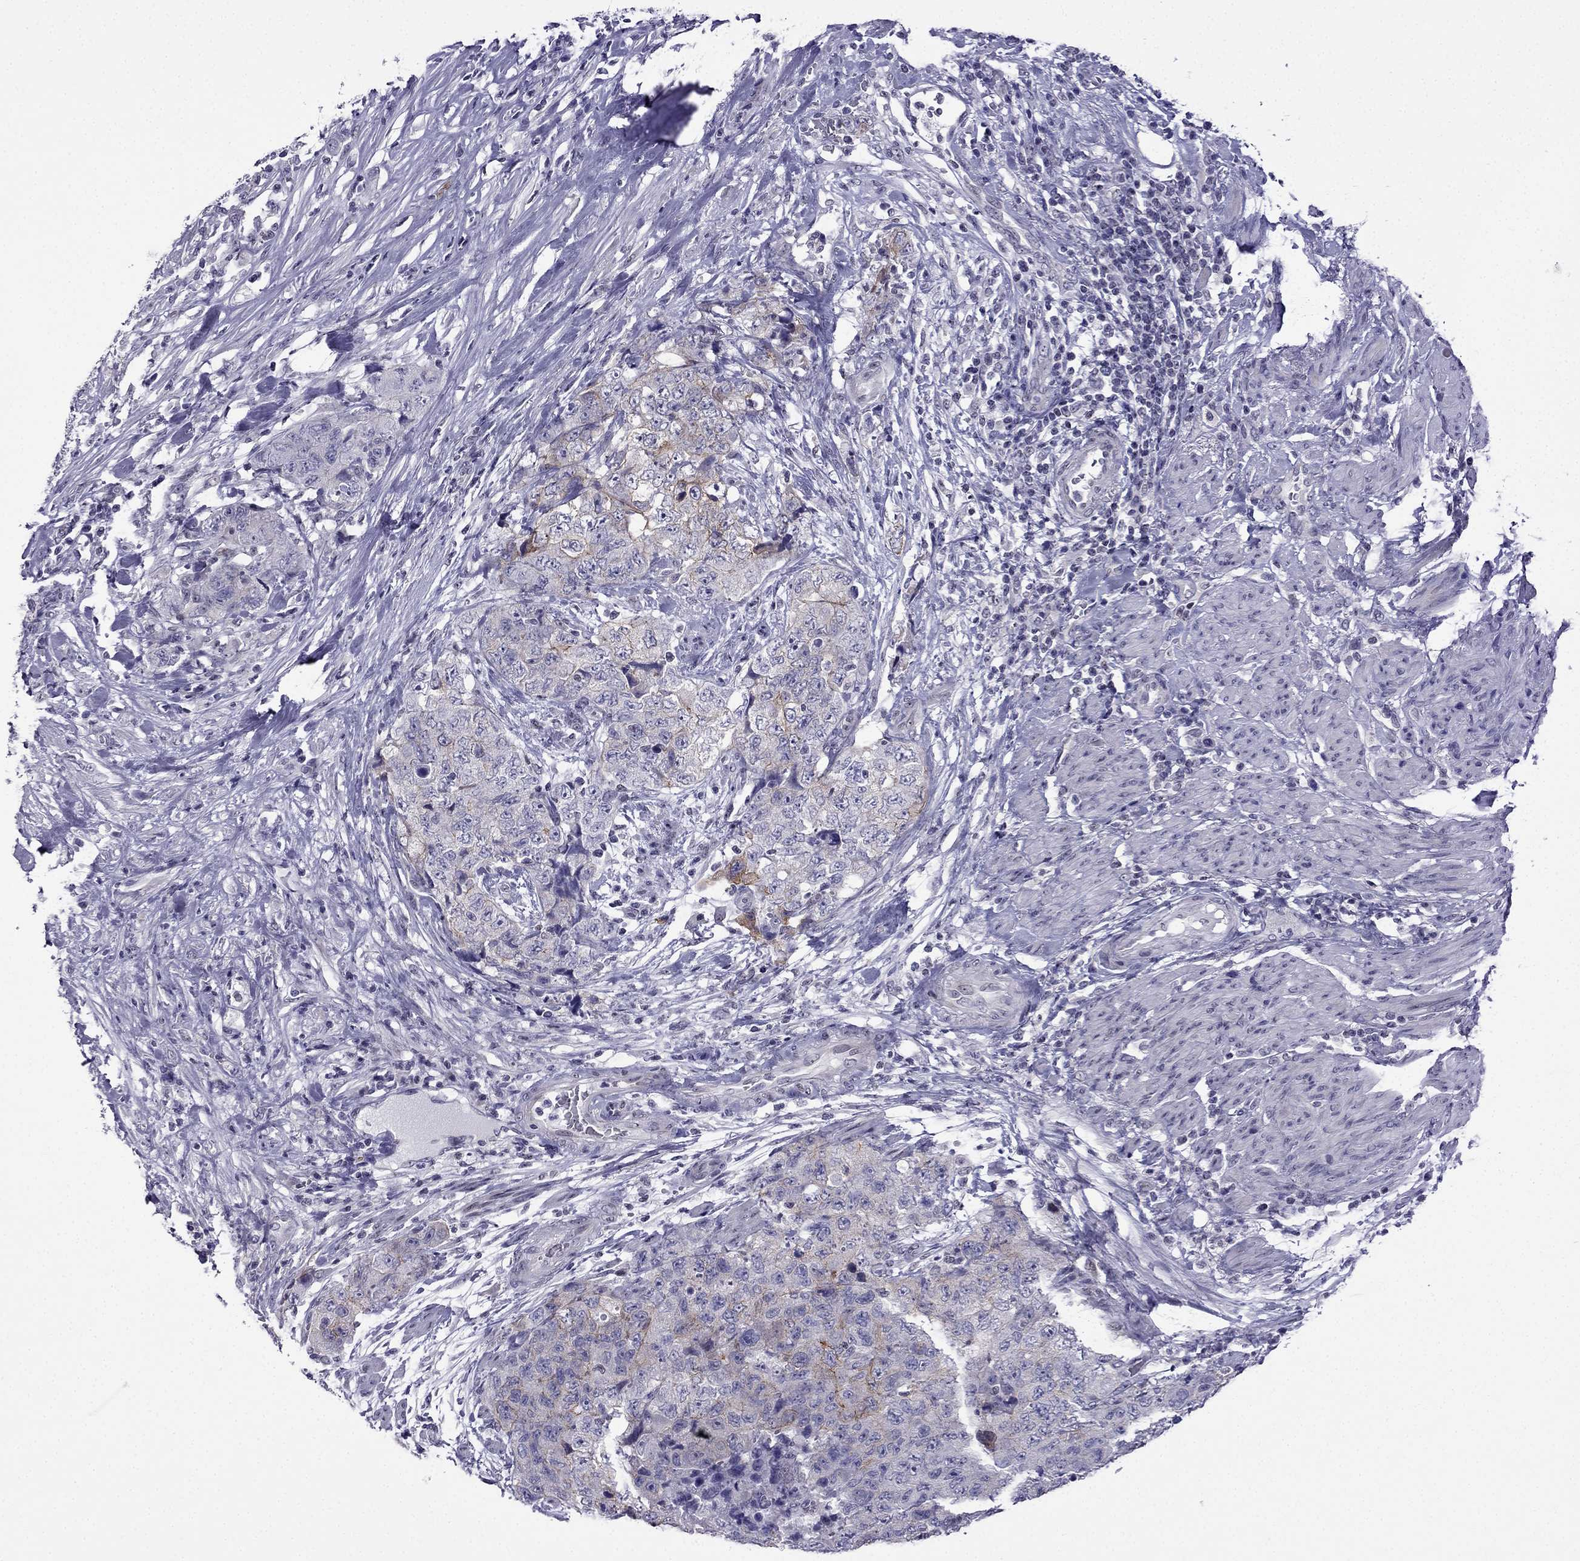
{"staining": {"intensity": "weak", "quantity": "<25%", "location": "cytoplasmic/membranous"}, "tissue": "urothelial cancer", "cell_type": "Tumor cells", "image_type": "cancer", "snomed": [{"axis": "morphology", "description": "Urothelial carcinoma, High grade"}, {"axis": "topography", "description": "Urinary bladder"}], "caption": "Urothelial carcinoma (high-grade) stained for a protein using IHC shows no positivity tumor cells.", "gene": "POM121L12", "patient": {"sex": "female", "age": 78}}